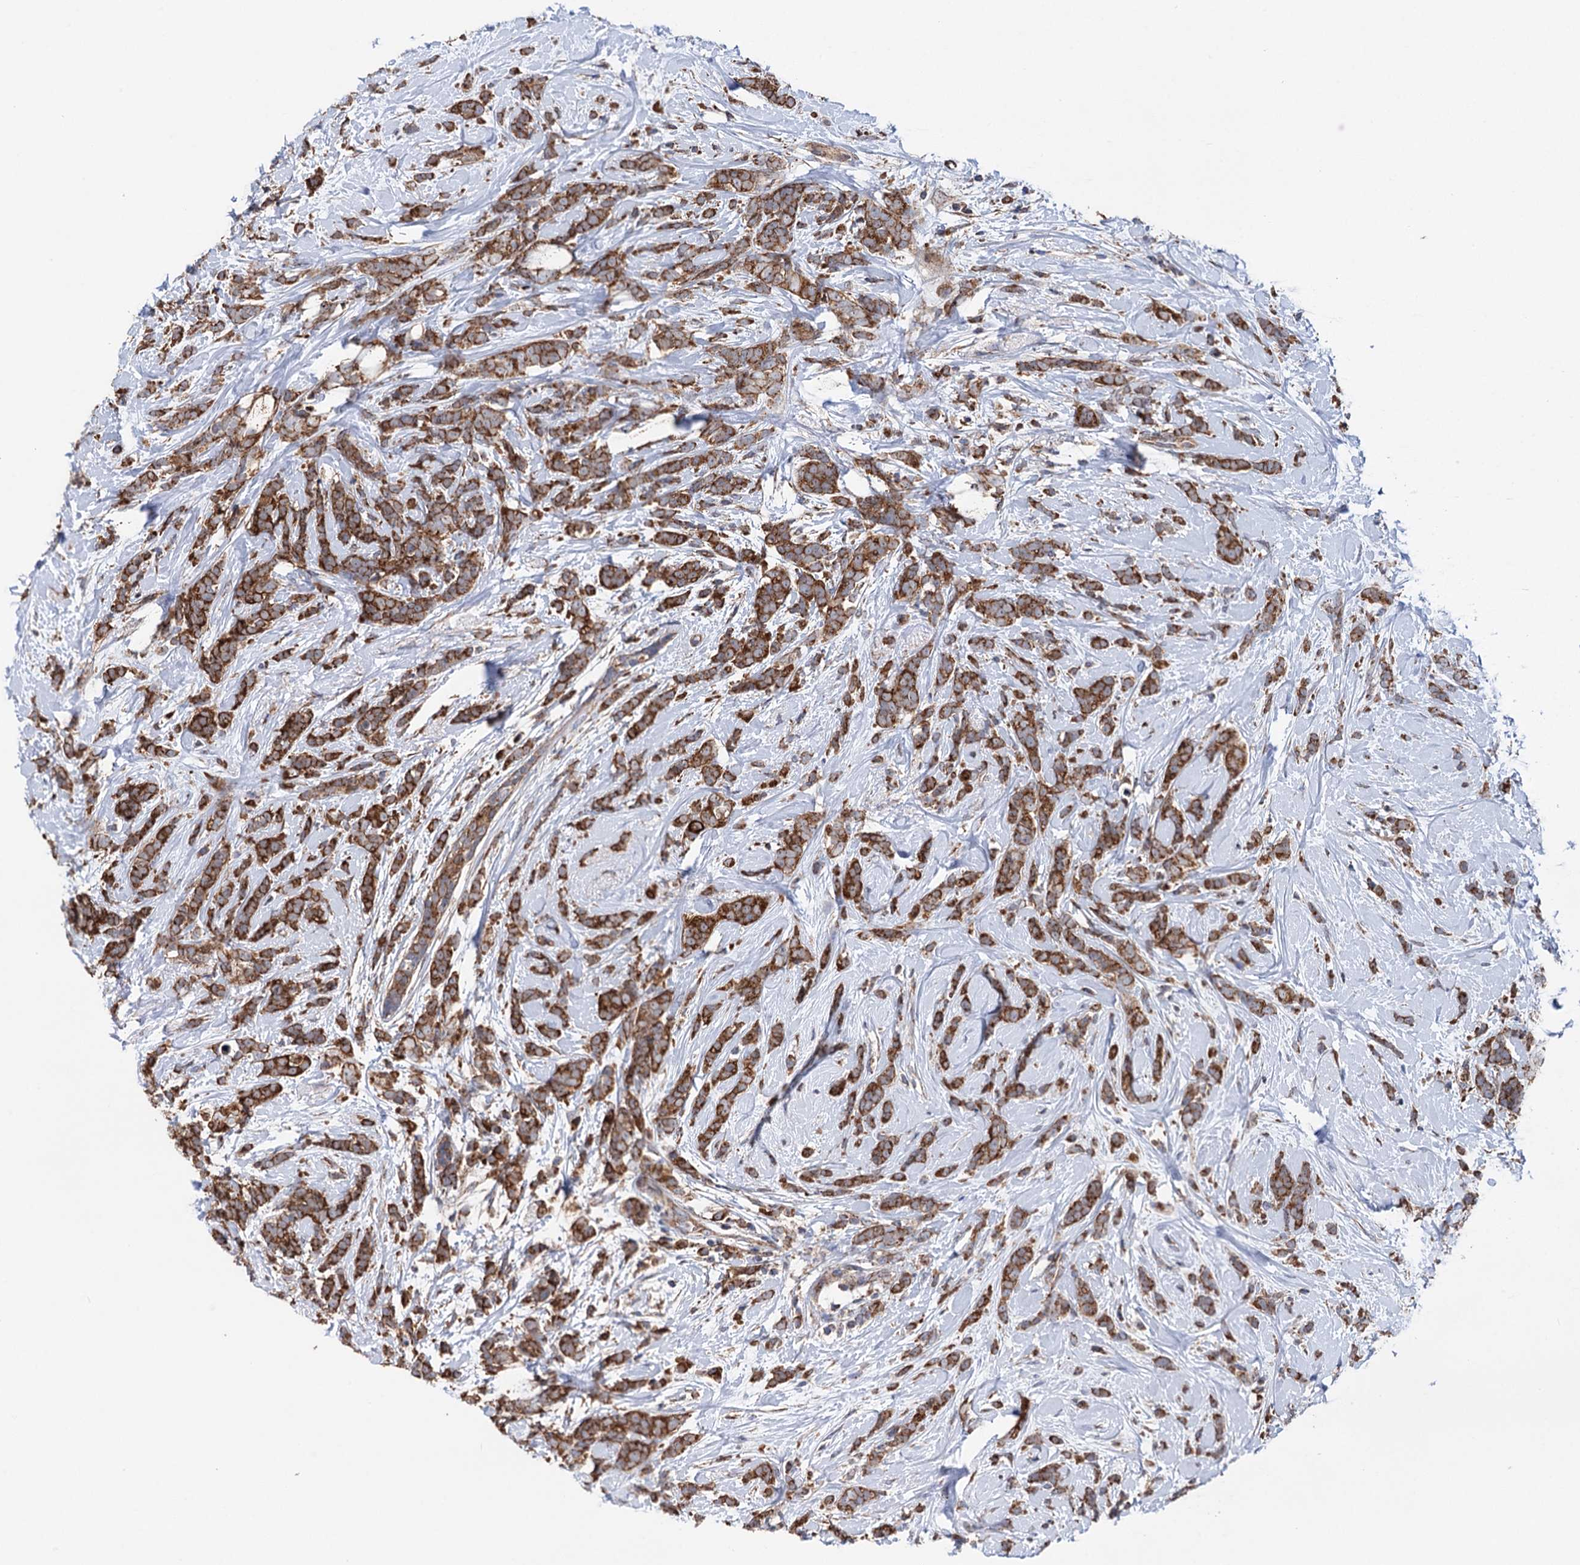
{"staining": {"intensity": "moderate", "quantity": ">75%", "location": "cytoplasmic/membranous"}, "tissue": "breast cancer", "cell_type": "Tumor cells", "image_type": "cancer", "snomed": [{"axis": "morphology", "description": "Lobular carcinoma"}, {"axis": "topography", "description": "Breast"}], "caption": "Breast cancer stained for a protein (brown) displays moderate cytoplasmic/membranous positive positivity in about >75% of tumor cells.", "gene": "SUCLA2", "patient": {"sex": "female", "age": 58}}